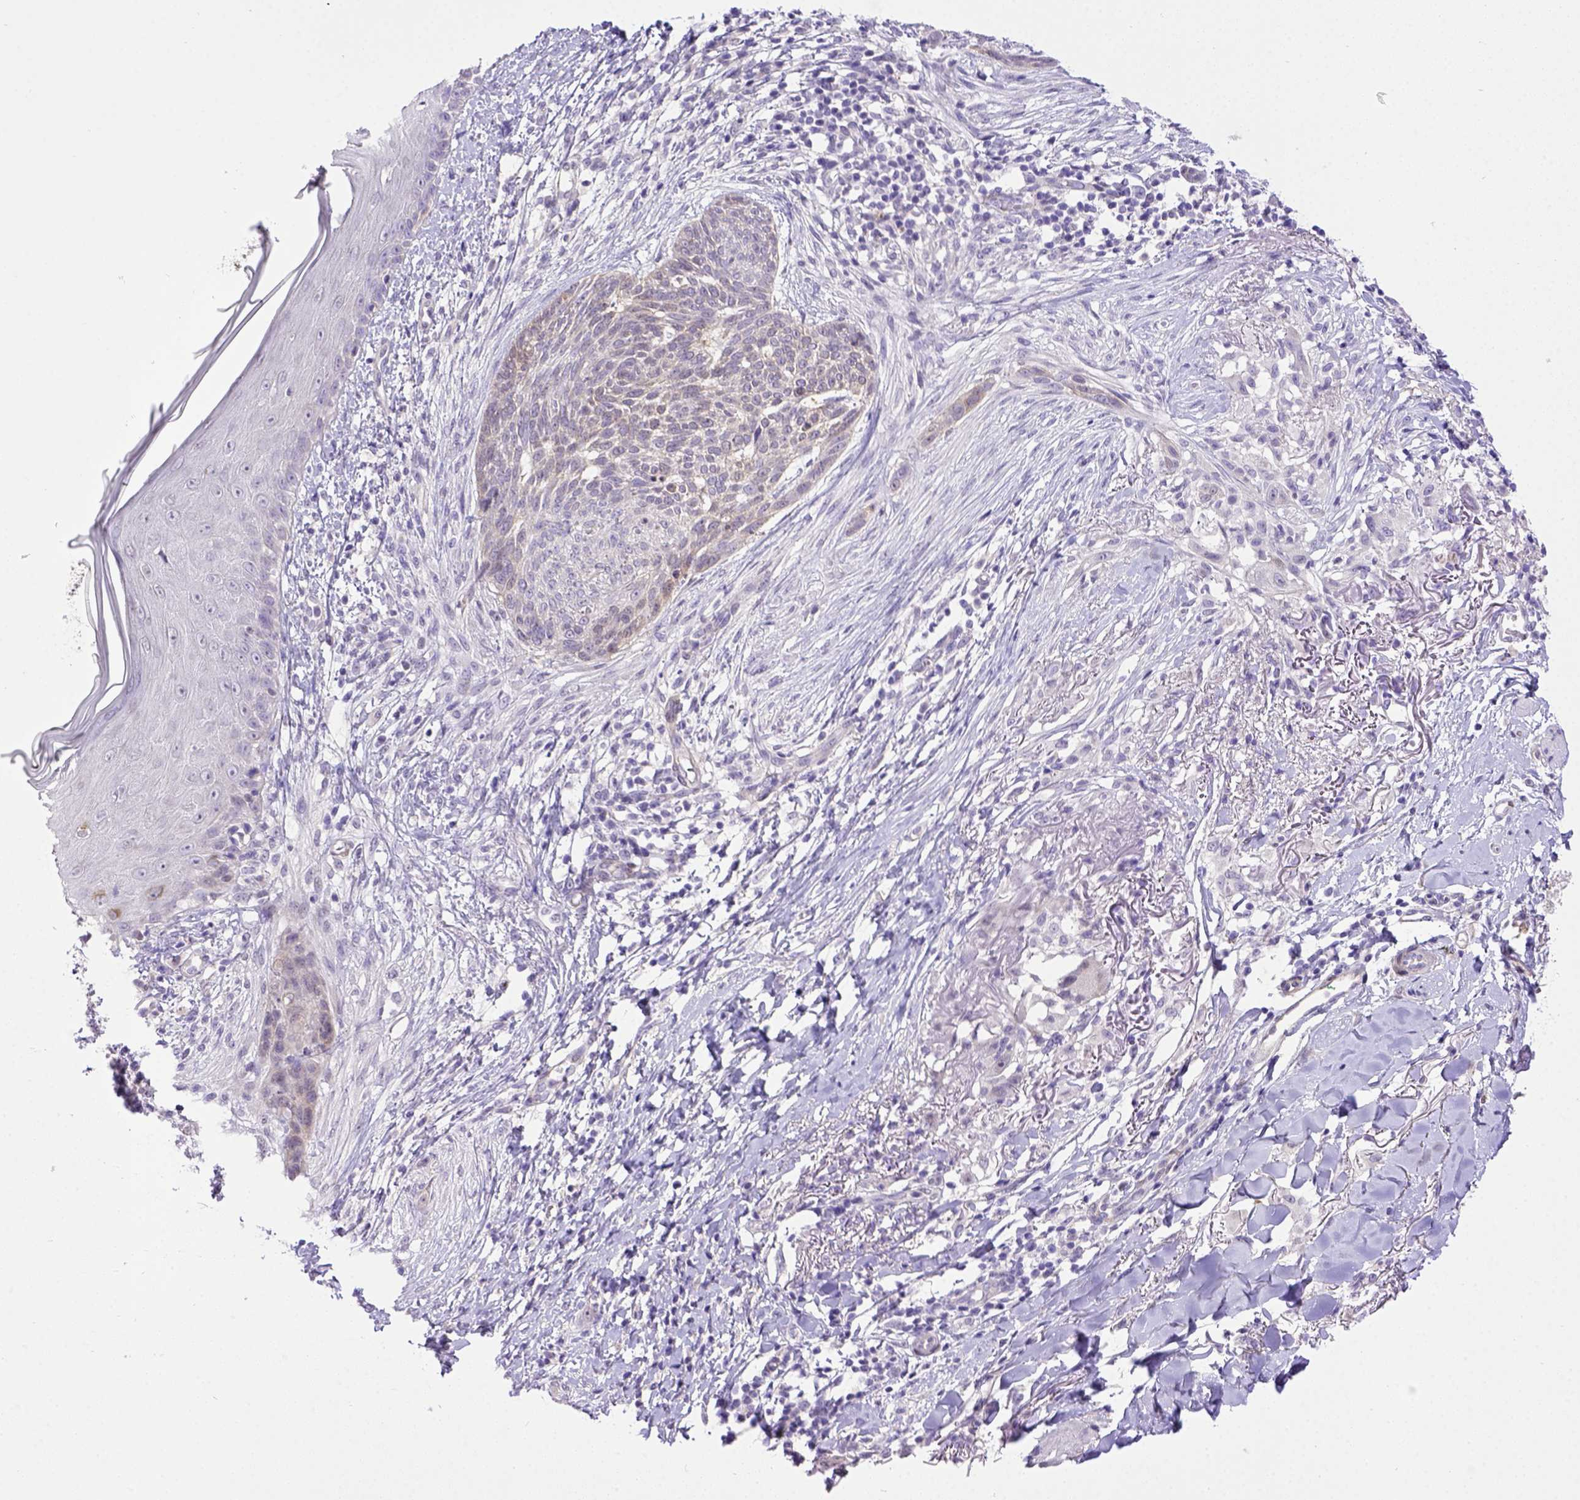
{"staining": {"intensity": "negative", "quantity": "none", "location": "none"}, "tissue": "skin cancer", "cell_type": "Tumor cells", "image_type": "cancer", "snomed": [{"axis": "morphology", "description": "Normal tissue, NOS"}, {"axis": "morphology", "description": "Basal cell carcinoma"}, {"axis": "topography", "description": "Skin"}], "caption": "Immunohistochemistry (IHC) of human skin basal cell carcinoma displays no expression in tumor cells.", "gene": "BTN1A1", "patient": {"sex": "male", "age": 84}}